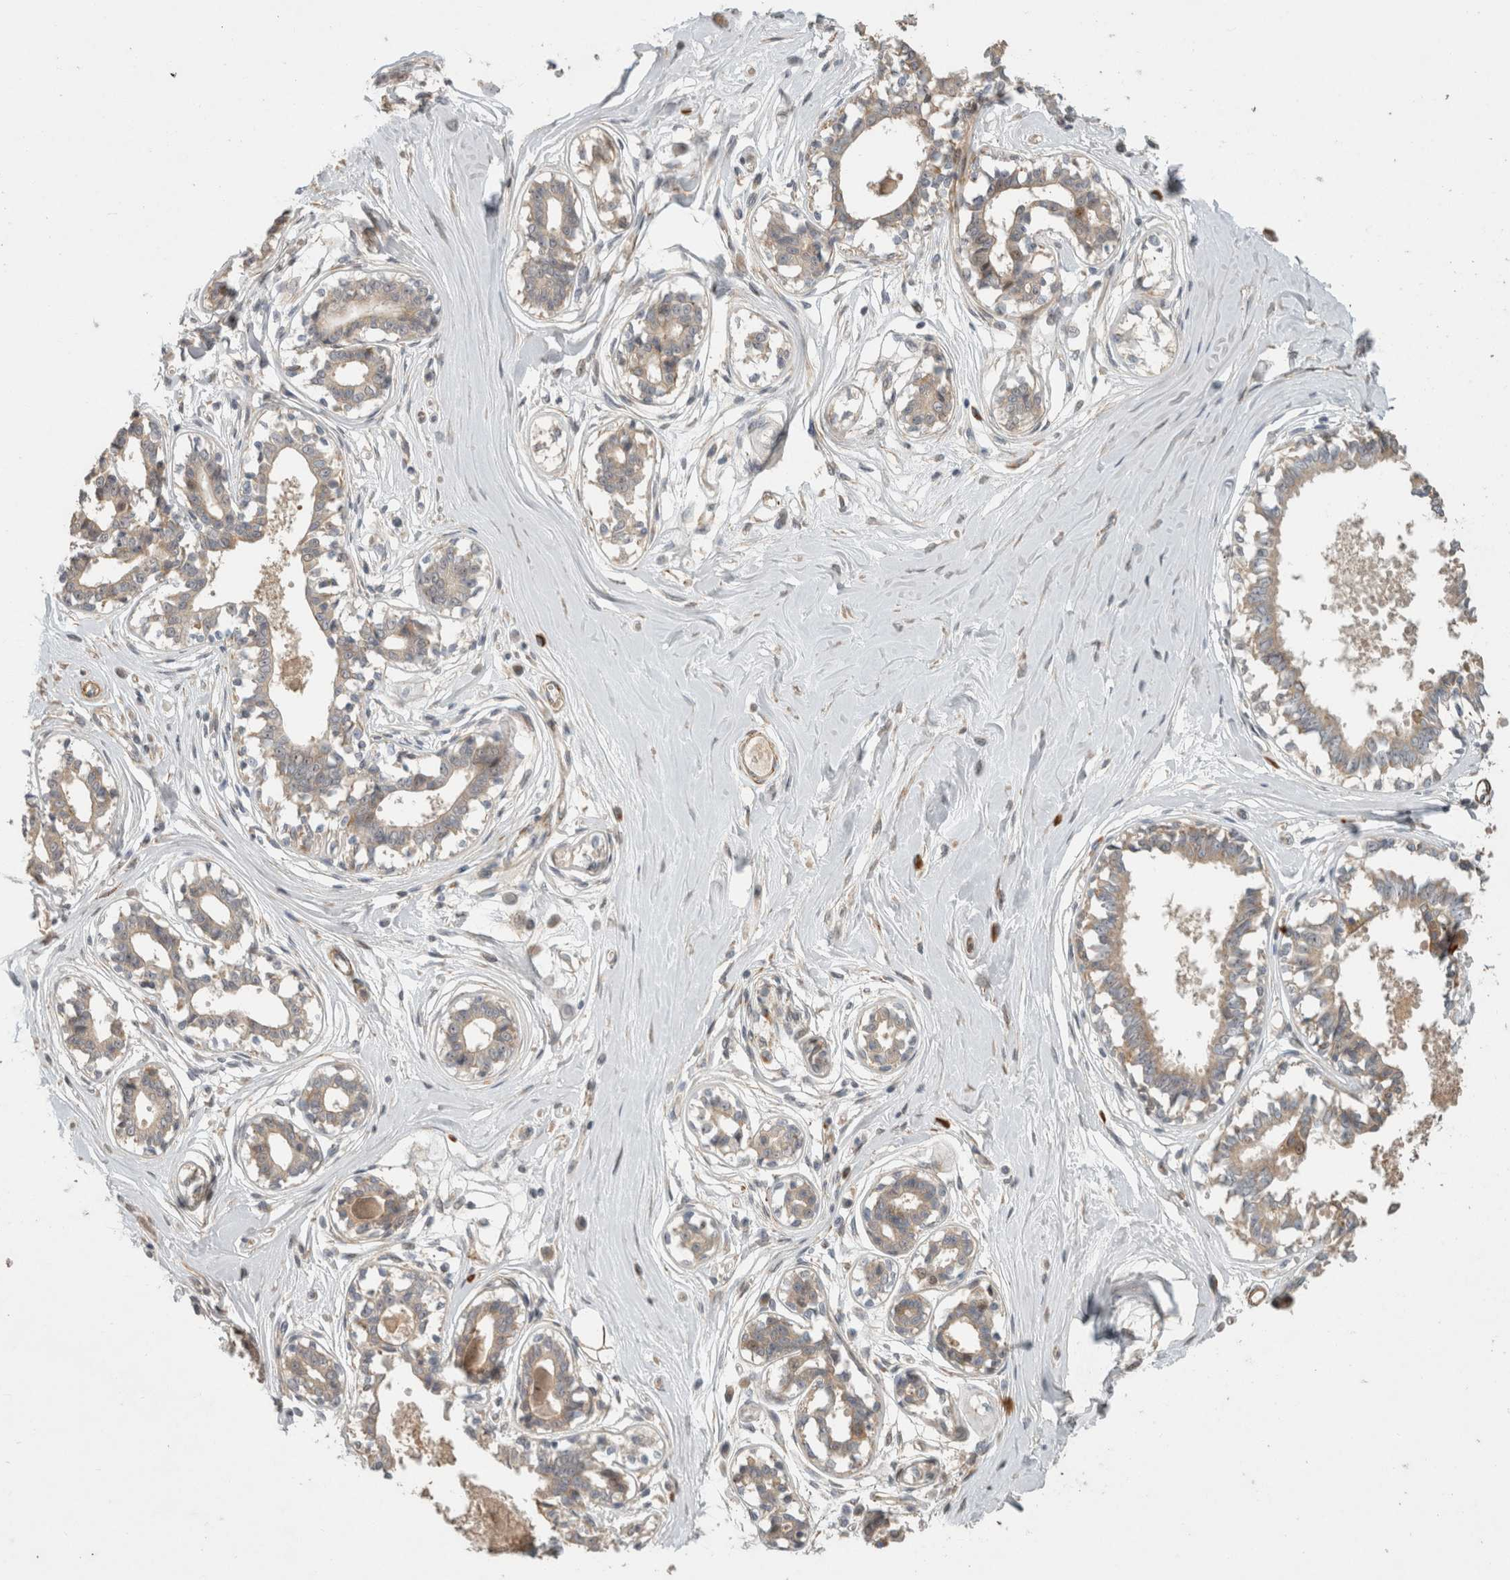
{"staining": {"intensity": "weak", "quantity": "25%-75%", "location": "cytoplasmic/membranous"}, "tissue": "breast", "cell_type": "Adipocytes", "image_type": "normal", "snomed": [{"axis": "morphology", "description": "Normal tissue, NOS"}, {"axis": "topography", "description": "Breast"}], "caption": "Human breast stained with a brown dye demonstrates weak cytoplasmic/membranous positive staining in about 25%-75% of adipocytes.", "gene": "SIPA1L2", "patient": {"sex": "female", "age": 45}}